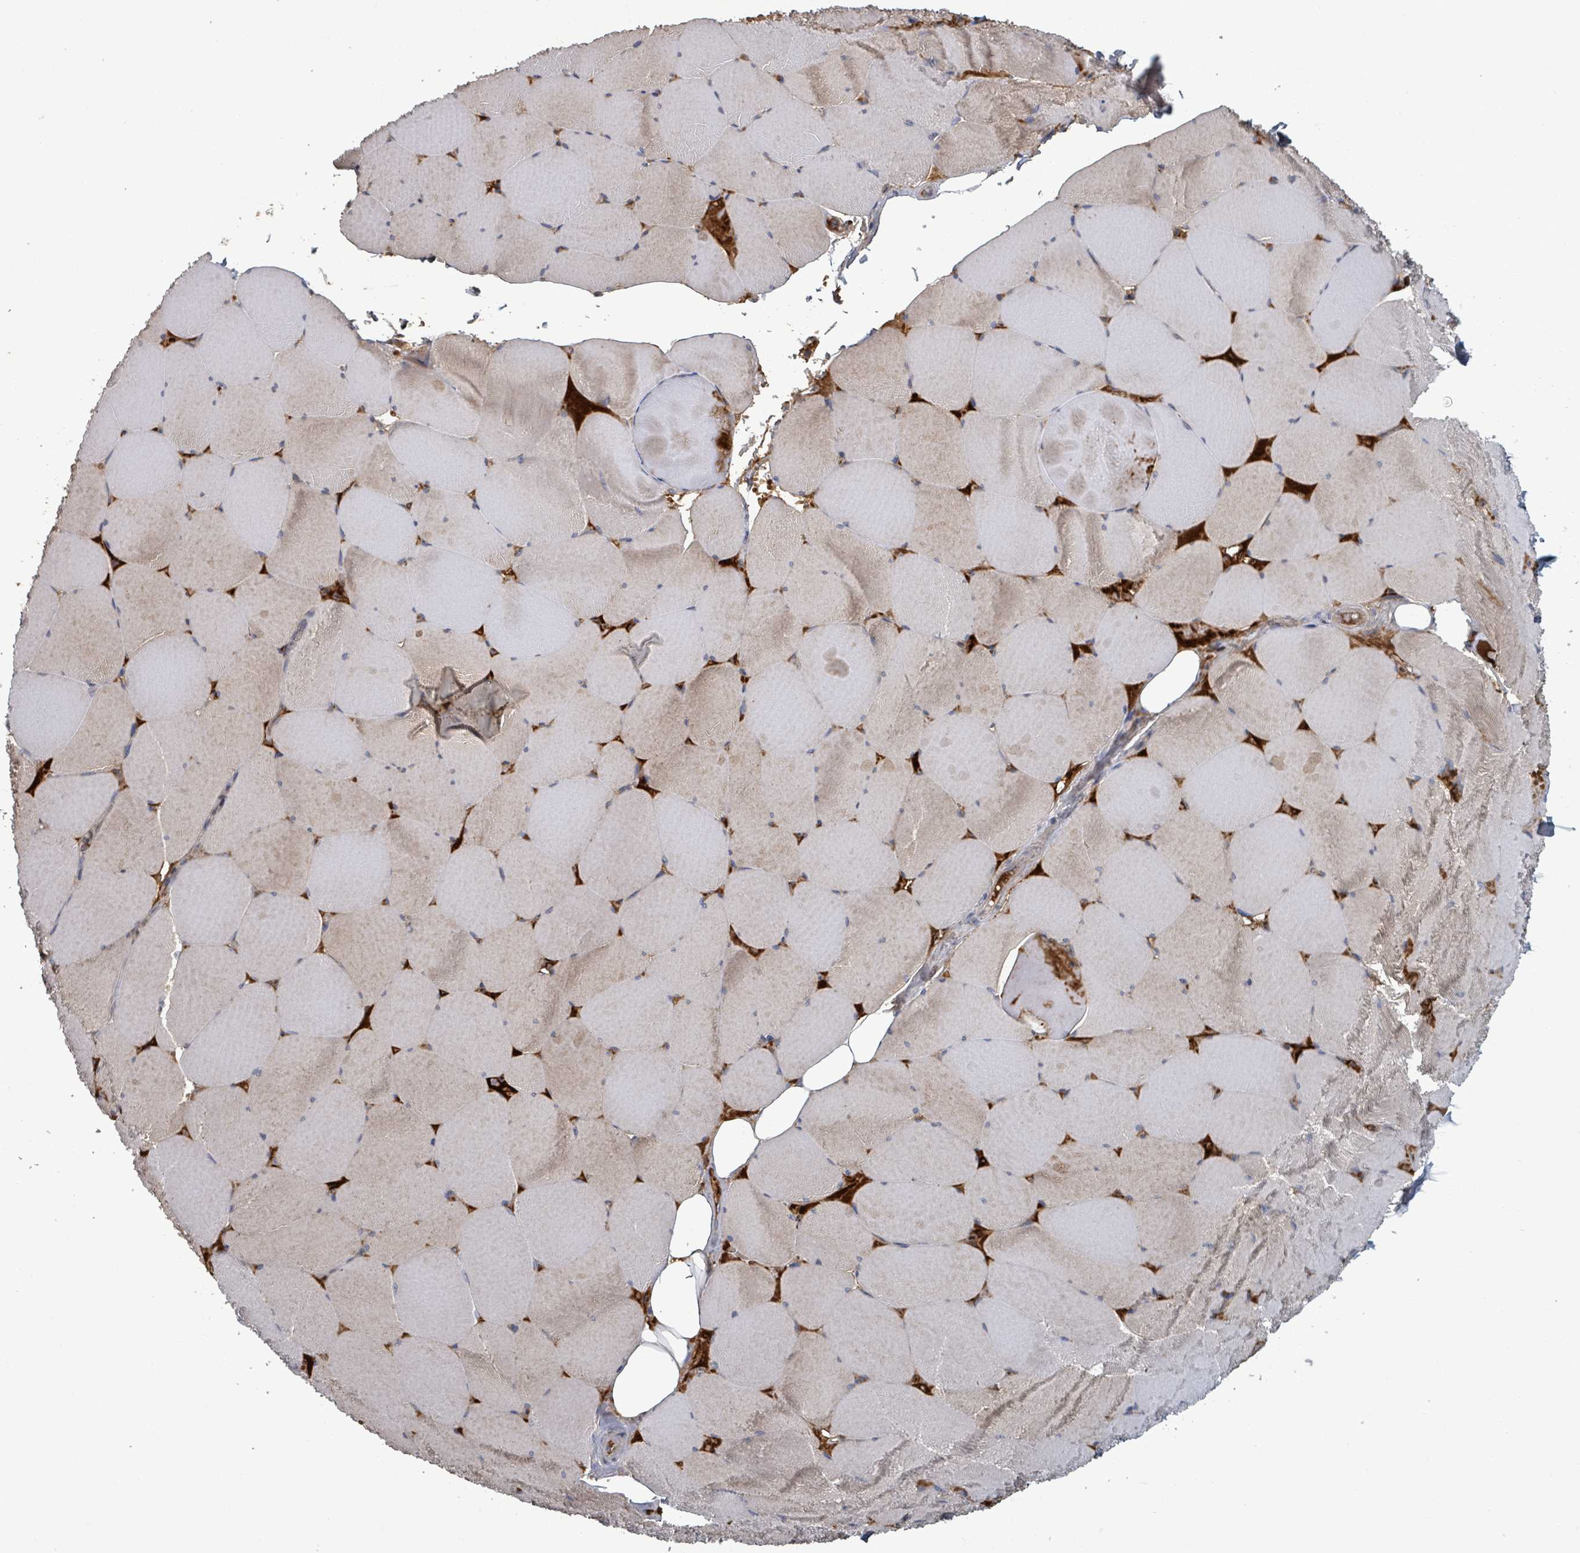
{"staining": {"intensity": "weak", "quantity": "<25%", "location": "cytoplasmic/membranous"}, "tissue": "skeletal muscle", "cell_type": "Myocytes", "image_type": "normal", "snomed": [{"axis": "morphology", "description": "Normal tissue, NOS"}, {"axis": "topography", "description": "Skeletal muscle"}, {"axis": "topography", "description": "Head-Neck"}], "caption": "This is a histopathology image of IHC staining of benign skeletal muscle, which shows no expression in myocytes. (Brightfield microscopy of DAB immunohistochemistry at high magnification).", "gene": "GRM8", "patient": {"sex": "male", "age": 66}}